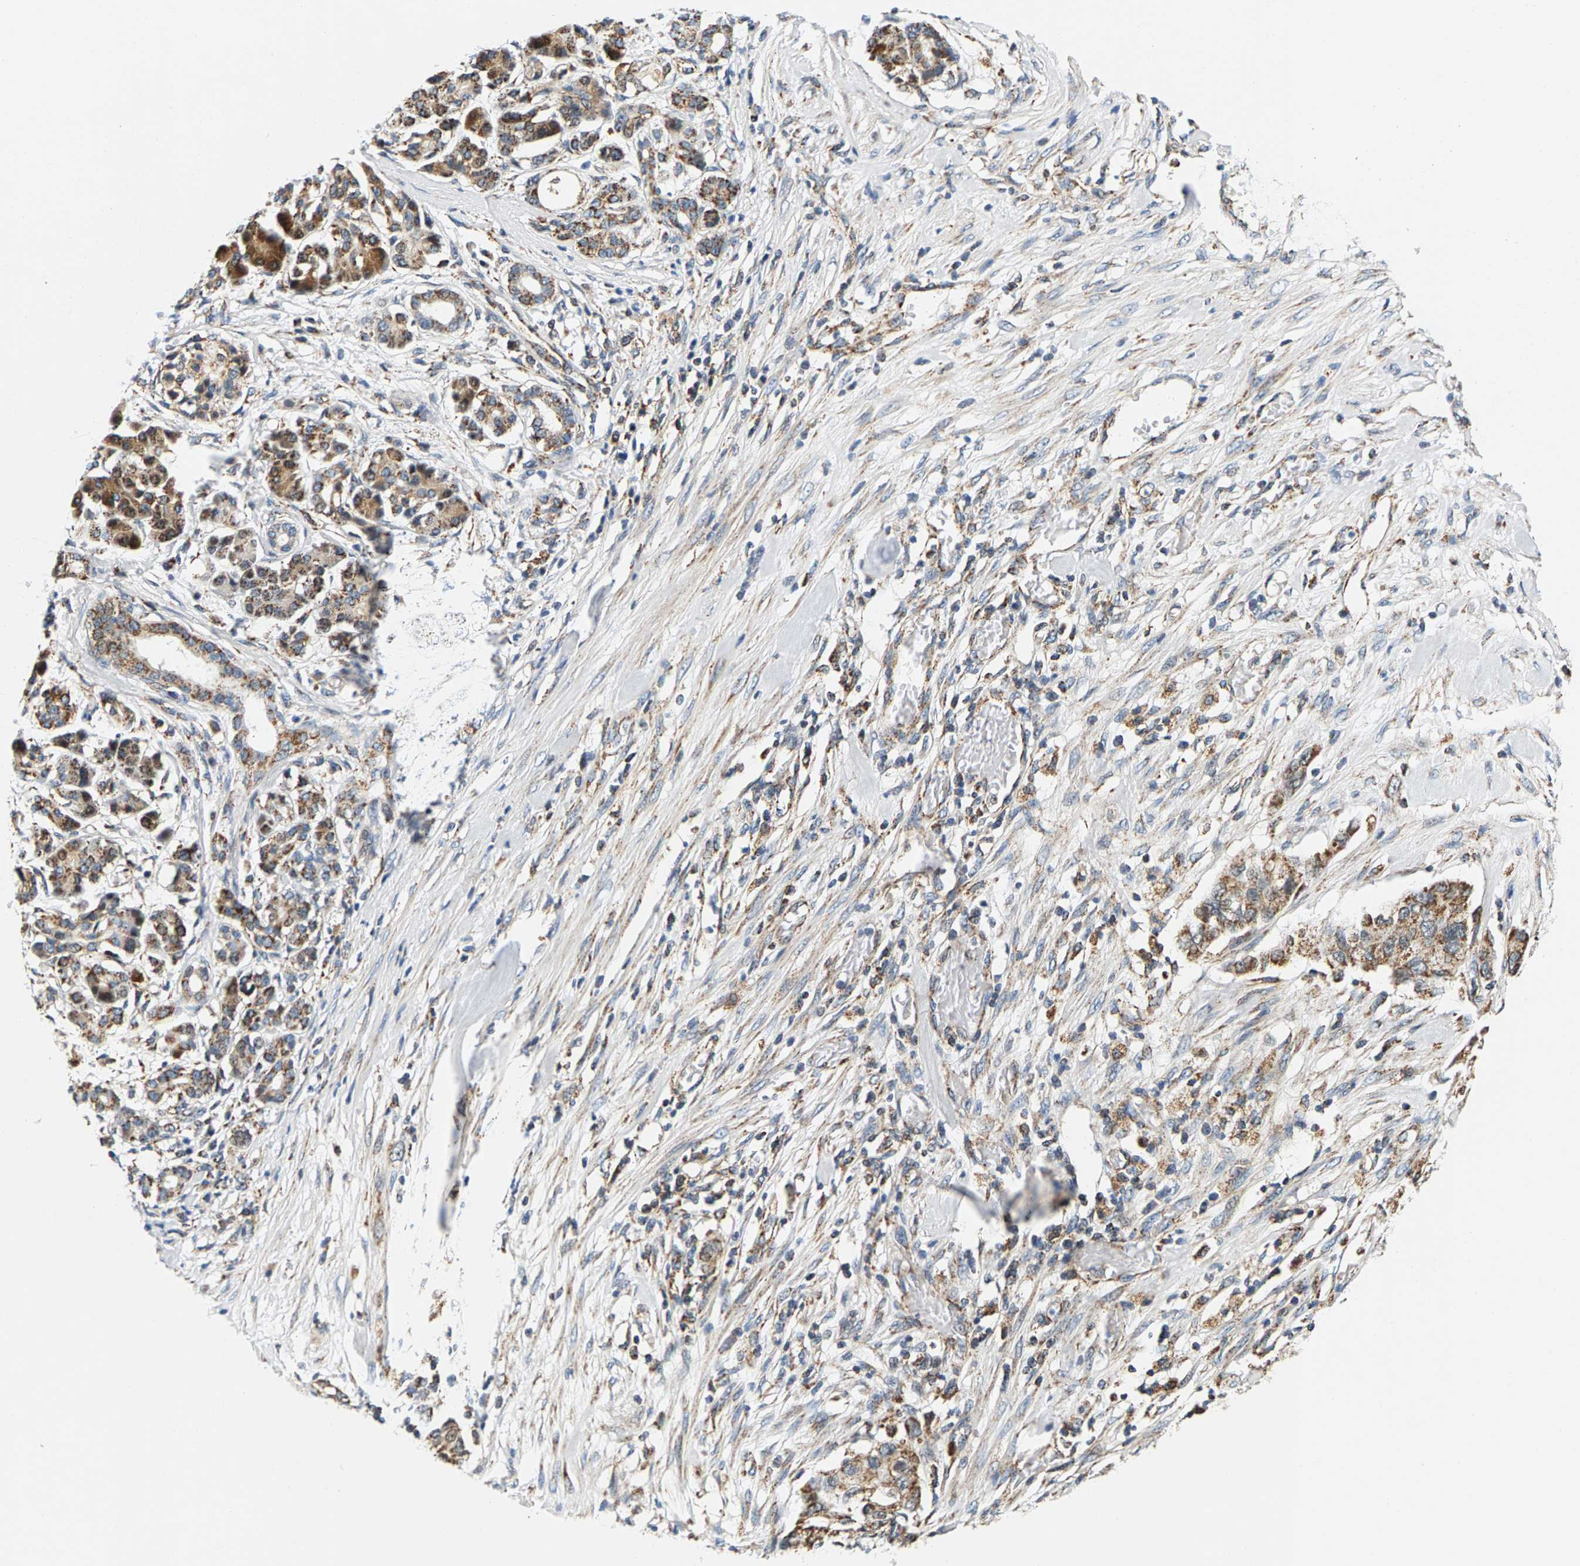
{"staining": {"intensity": "moderate", "quantity": ">75%", "location": "cytoplasmic/membranous"}, "tissue": "pancreatic cancer", "cell_type": "Tumor cells", "image_type": "cancer", "snomed": [{"axis": "morphology", "description": "Adenocarcinoma, NOS"}, {"axis": "topography", "description": "Pancreas"}], "caption": "Immunohistochemical staining of pancreatic cancer (adenocarcinoma) exhibits moderate cytoplasmic/membranous protein expression in approximately >75% of tumor cells.", "gene": "PDE1A", "patient": {"sex": "female", "age": 56}}